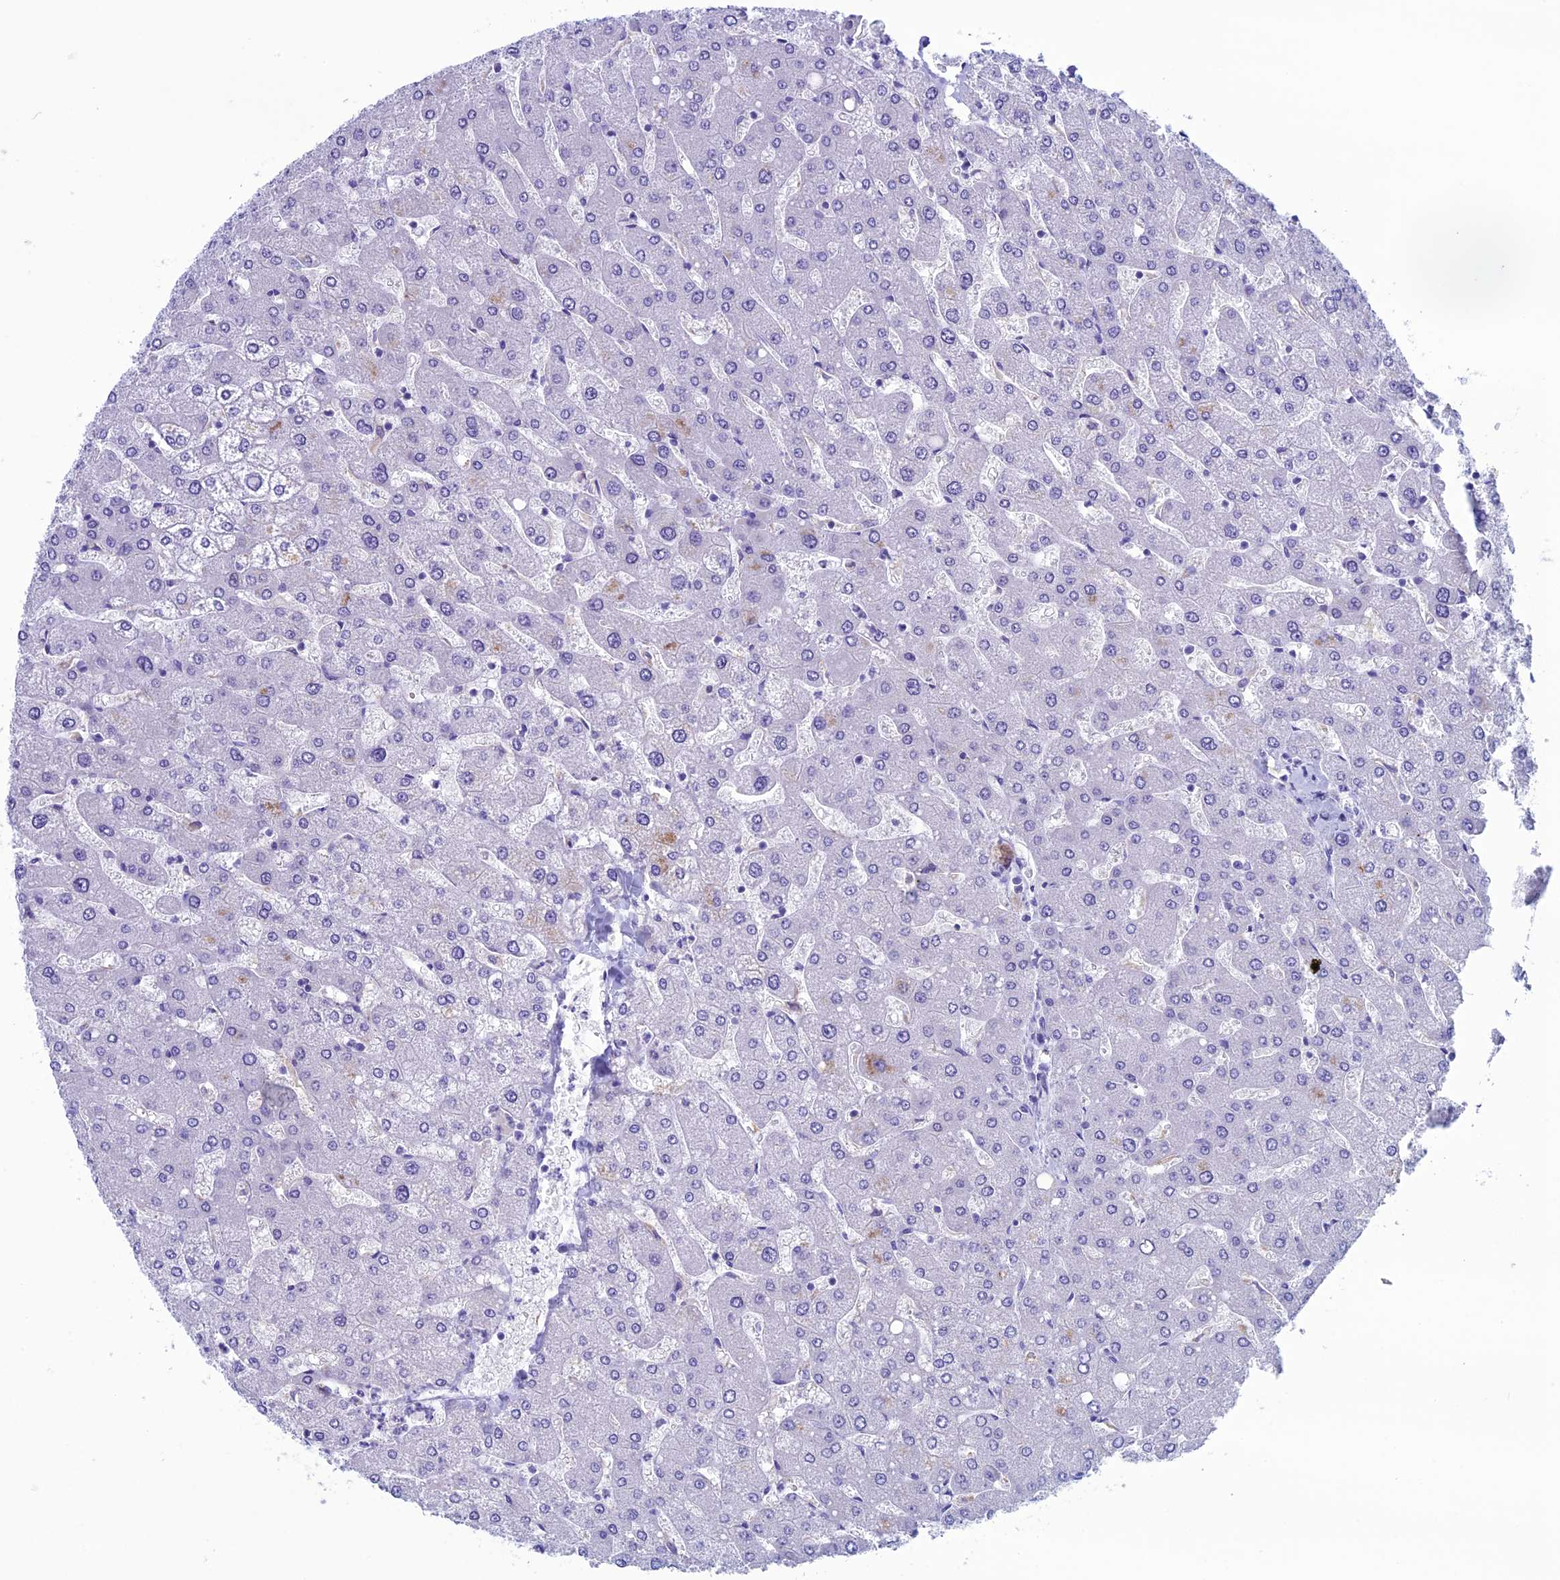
{"staining": {"intensity": "negative", "quantity": "none", "location": "none"}, "tissue": "liver", "cell_type": "Cholangiocytes", "image_type": "normal", "snomed": [{"axis": "morphology", "description": "Normal tissue, NOS"}, {"axis": "topography", "description": "Liver"}], "caption": "DAB (3,3'-diaminobenzidine) immunohistochemical staining of normal liver demonstrates no significant expression in cholangiocytes.", "gene": "FAM169A", "patient": {"sex": "male", "age": 55}}